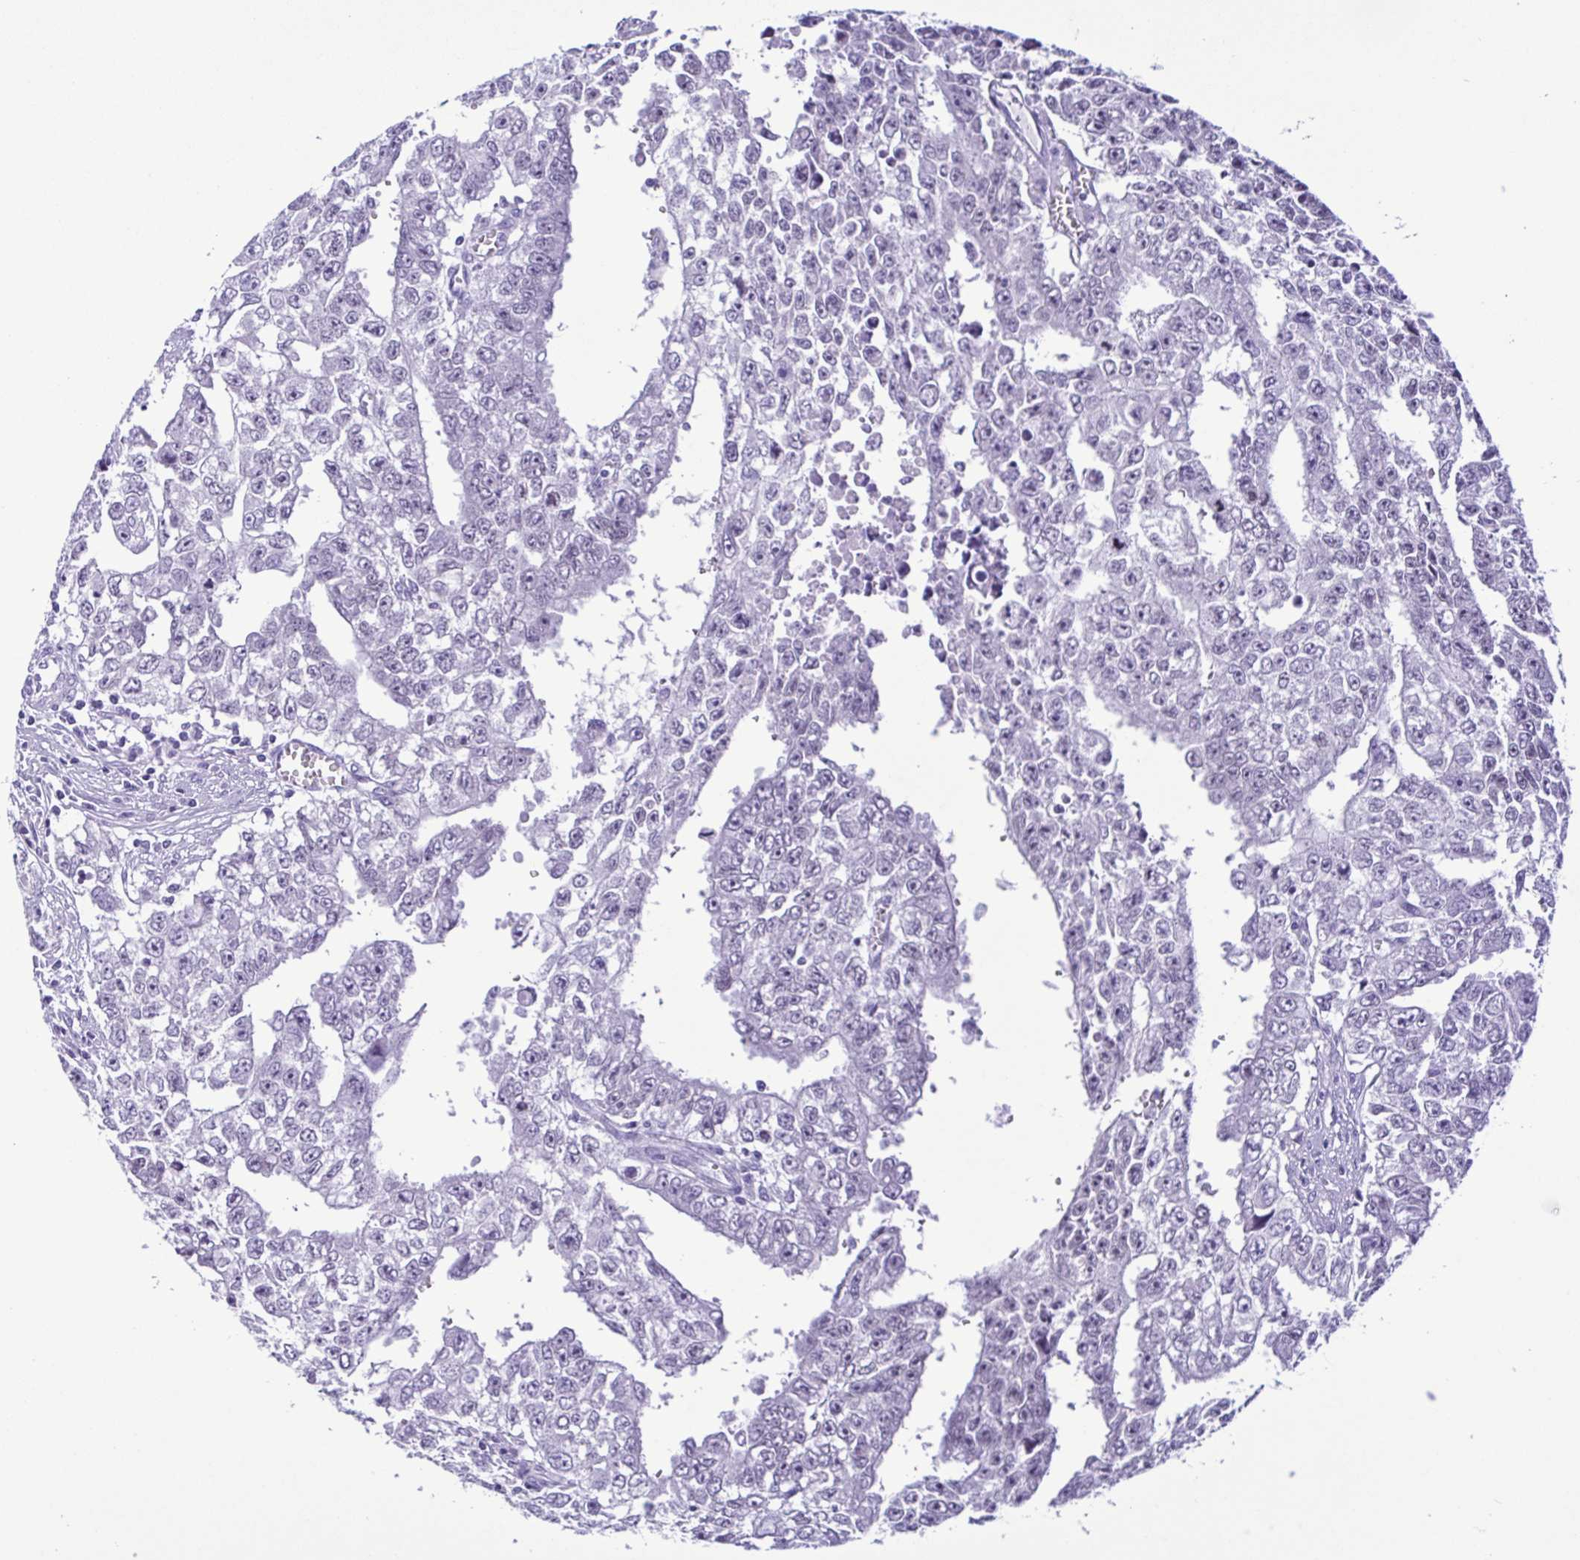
{"staining": {"intensity": "negative", "quantity": "none", "location": "none"}, "tissue": "testis cancer", "cell_type": "Tumor cells", "image_type": "cancer", "snomed": [{"axis": "morphology", "description": "Carcinoma, Embryonal, NOS"}, {"axis": "morphology", "description": "Teratoma, malignant, NOS"}, {"axis": "topography", "description": "Testis"}], "caption": "This is an immunohistochemistry (IHC) image of testis cancer (embryonal carcinoma). There is no staining in tumor cells.", "gene": "SPATA16", "patient": {"sex": "male", "age": 24}}